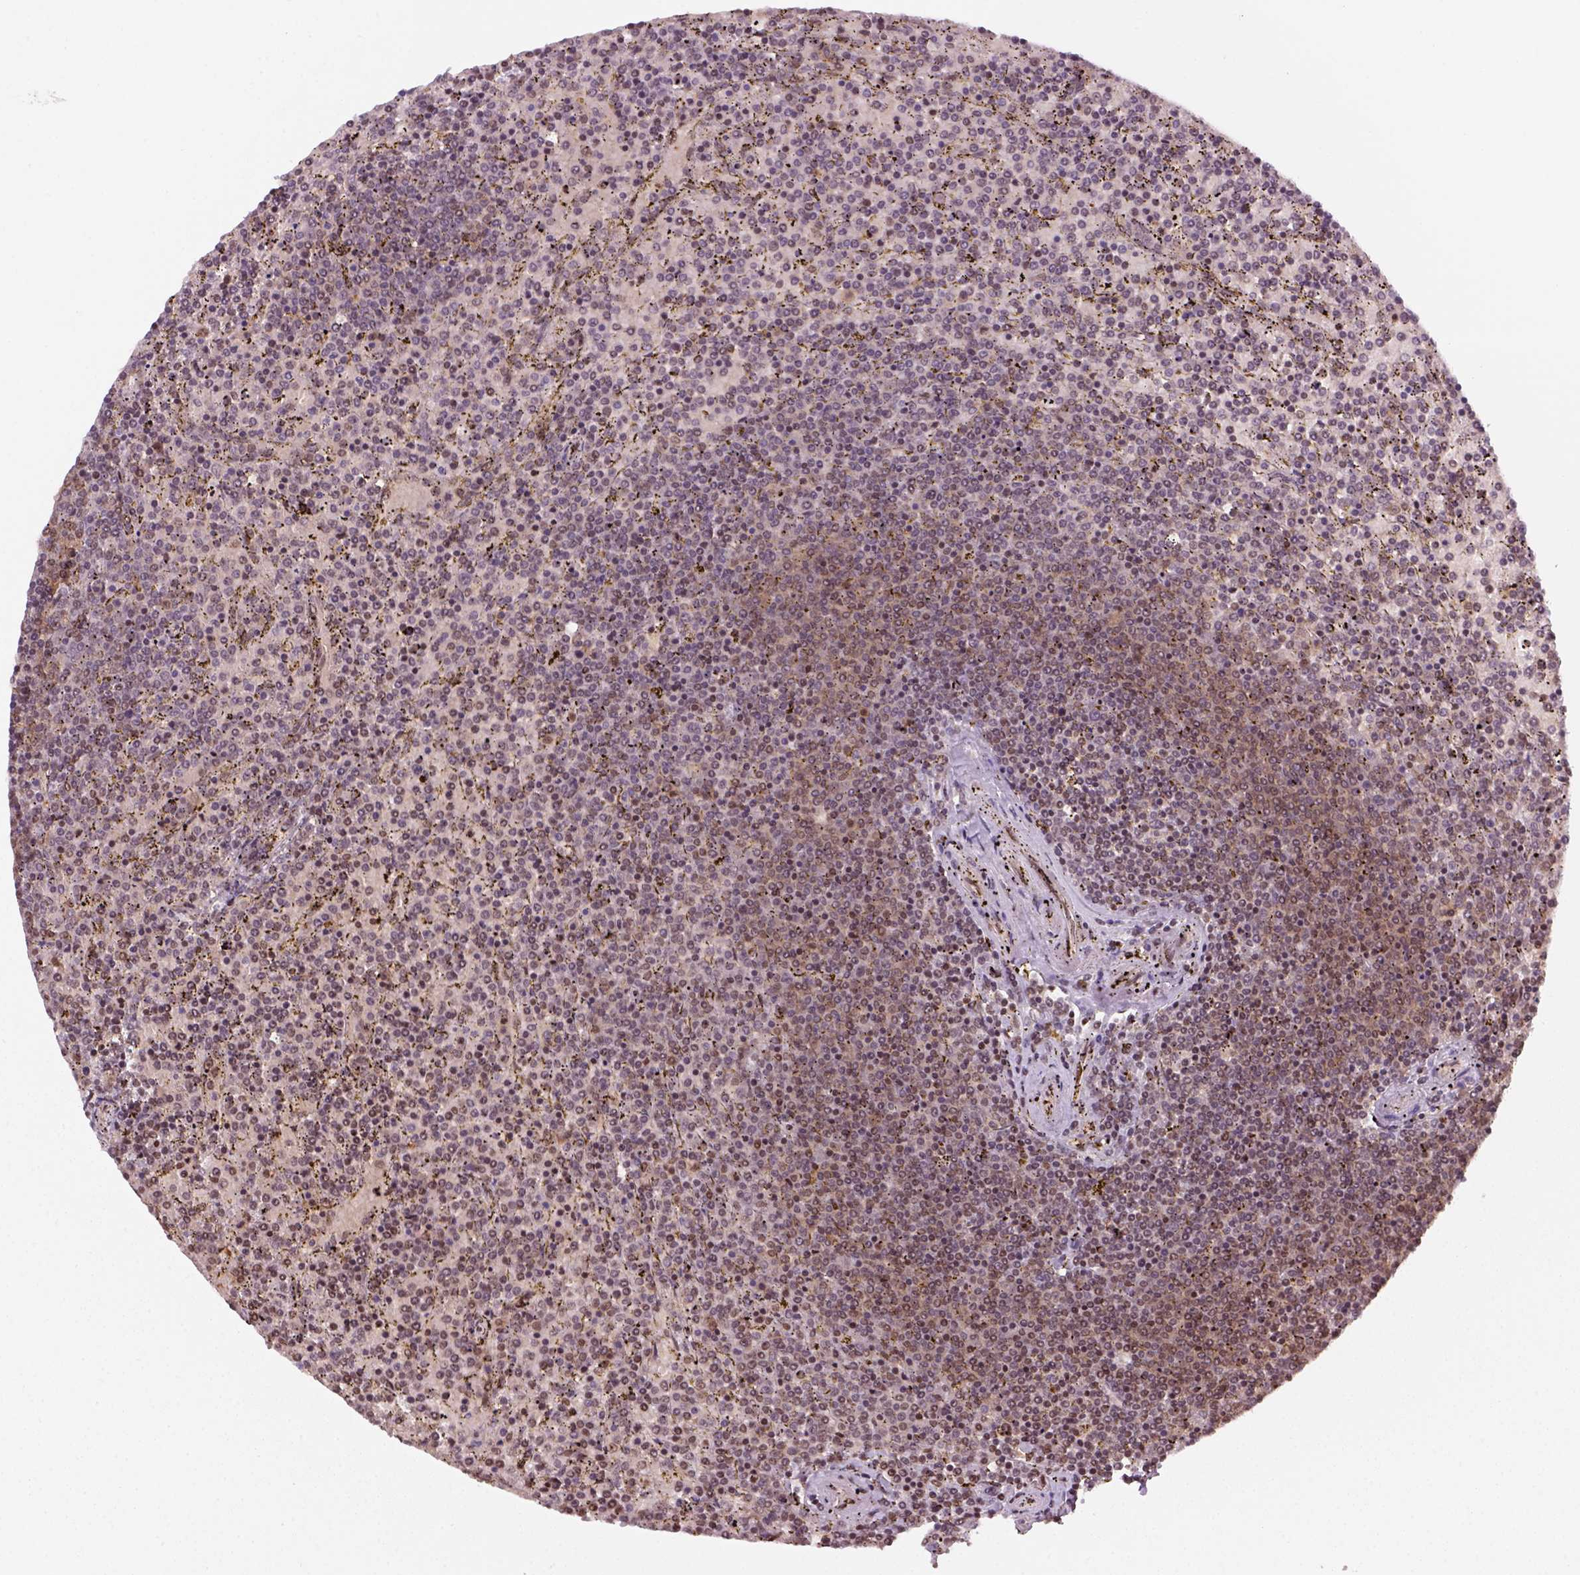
{"staining": {"intensity": "moderate", "quantity": "25%-75%", "location": "nuclear"}, "tissue": "lymphoma", "cell_type": "Tumor cells", "image_type": "cancer", "snomed": [{"axis": "morphology", "description": "Malignant lymphoma, non-Hodgkin's type, Low grade"}, {"axis": "topography", "description": "Spleen"}], "caption": "Malignant lymphoma, non-Hodgkin's type (low-grade) was stained to show a protein in brown. There is medium levels of moderate nuclear positivity in about 25%-75% of tumor cells. (DAB (3,3'-diaminobenzidine) = brown stain, brightfield microscopy at high magnification).", "gene": "GOT1", "patient": {"sex": "female", "age": 77}}